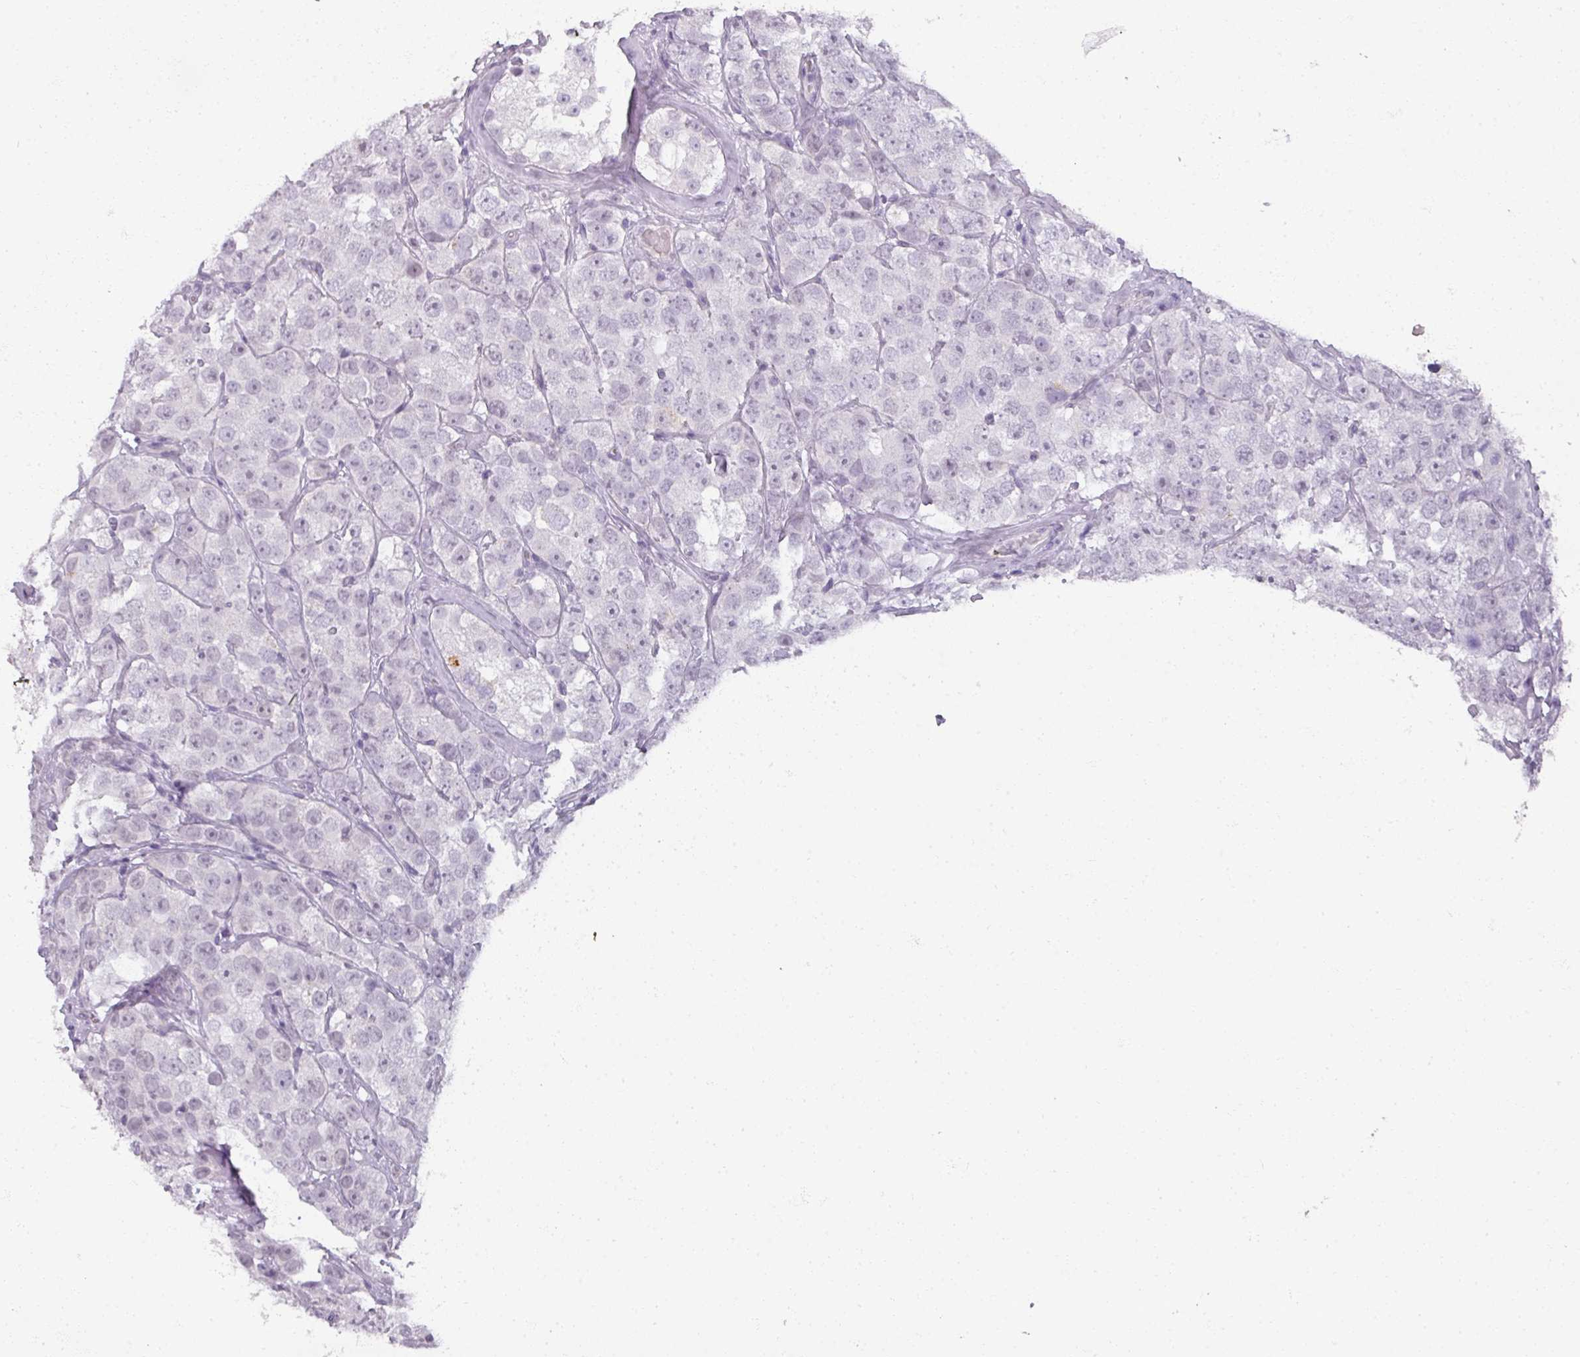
{"staining": {"intensity": "negative", "quantity": "none", "location": "none"}, "tissue": "testis cancer", "cell_type": "Tumor cells", "image_type": "cancer", "snomed": [{"axis": "morphology", "description": "Seminoma, NOS"}, {"axis": "topography", "description": "Testis"}], "caption": "Testis cancer was stained to show a protein in brown. There is no significant positivity in tumor cells.", "gene": "RFPL2", "patient": {"sex": "male", "age": 28}}